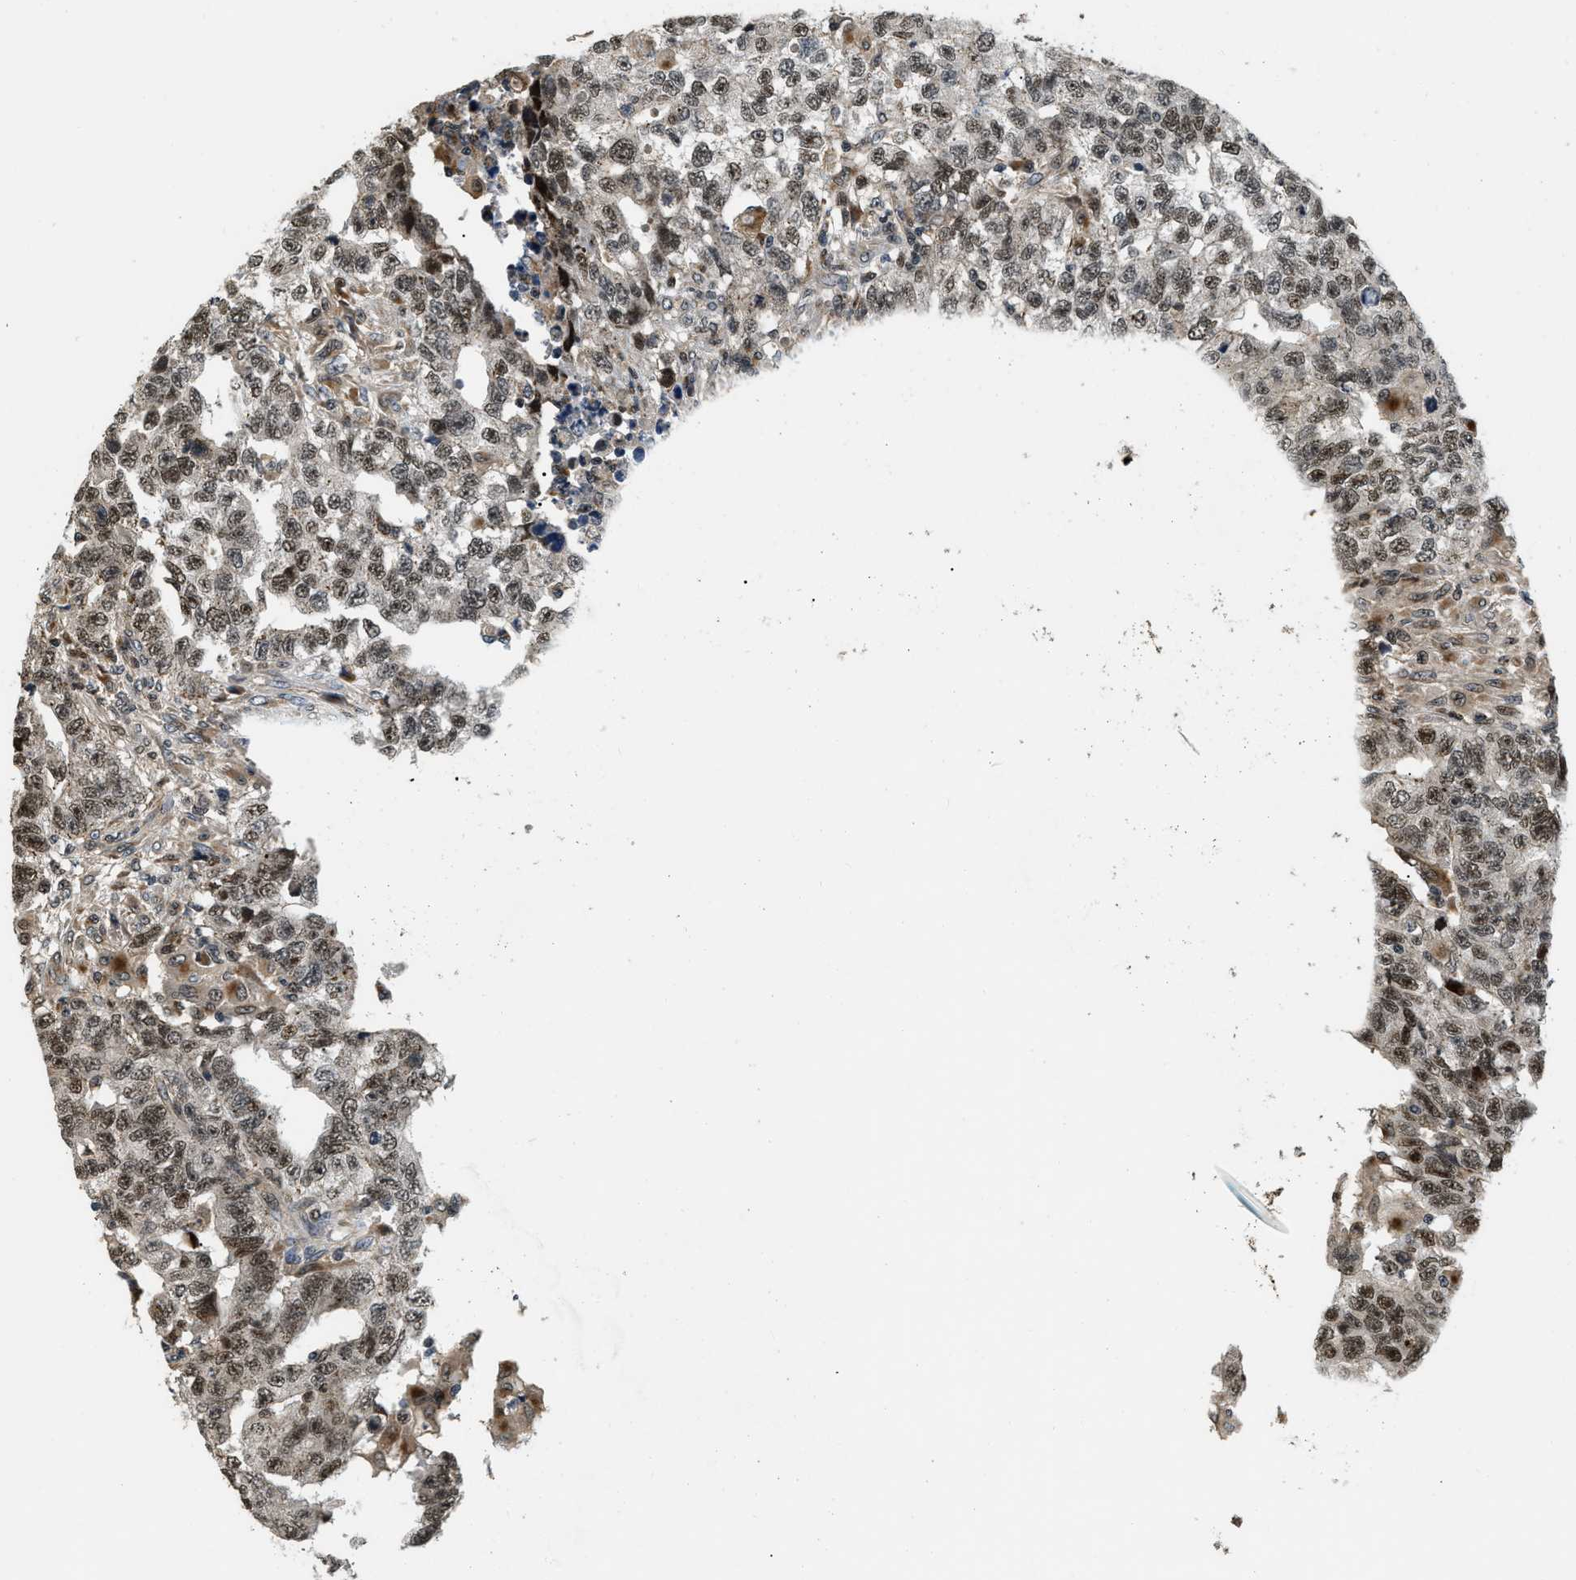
{"staining": {"intensity": "strong", "quantity": ">75%", "location": "nuclear"}, "tissue": "testis cancer", "cell_type": "Tumor cells", "image_type": "cancer", "snomed": [{"axis": "morphology", "description": "Carcinoma, Embryonal, NOS"}, {"axis": "topography", "description": "Testis"}], "caption": "Immunohistochemistry staining of testis embryonal carcinoma, which displays high levels of strong nuclear staining in approximately >75% of tumor cells indicating strong nuclear protein staining. The staining was performed using DAB (brown) for protein detection and nuclei were counterstained in hematoxylin (blue).", "gene": "LTA4H", "patient": {"sex": "male", "age": 21}}